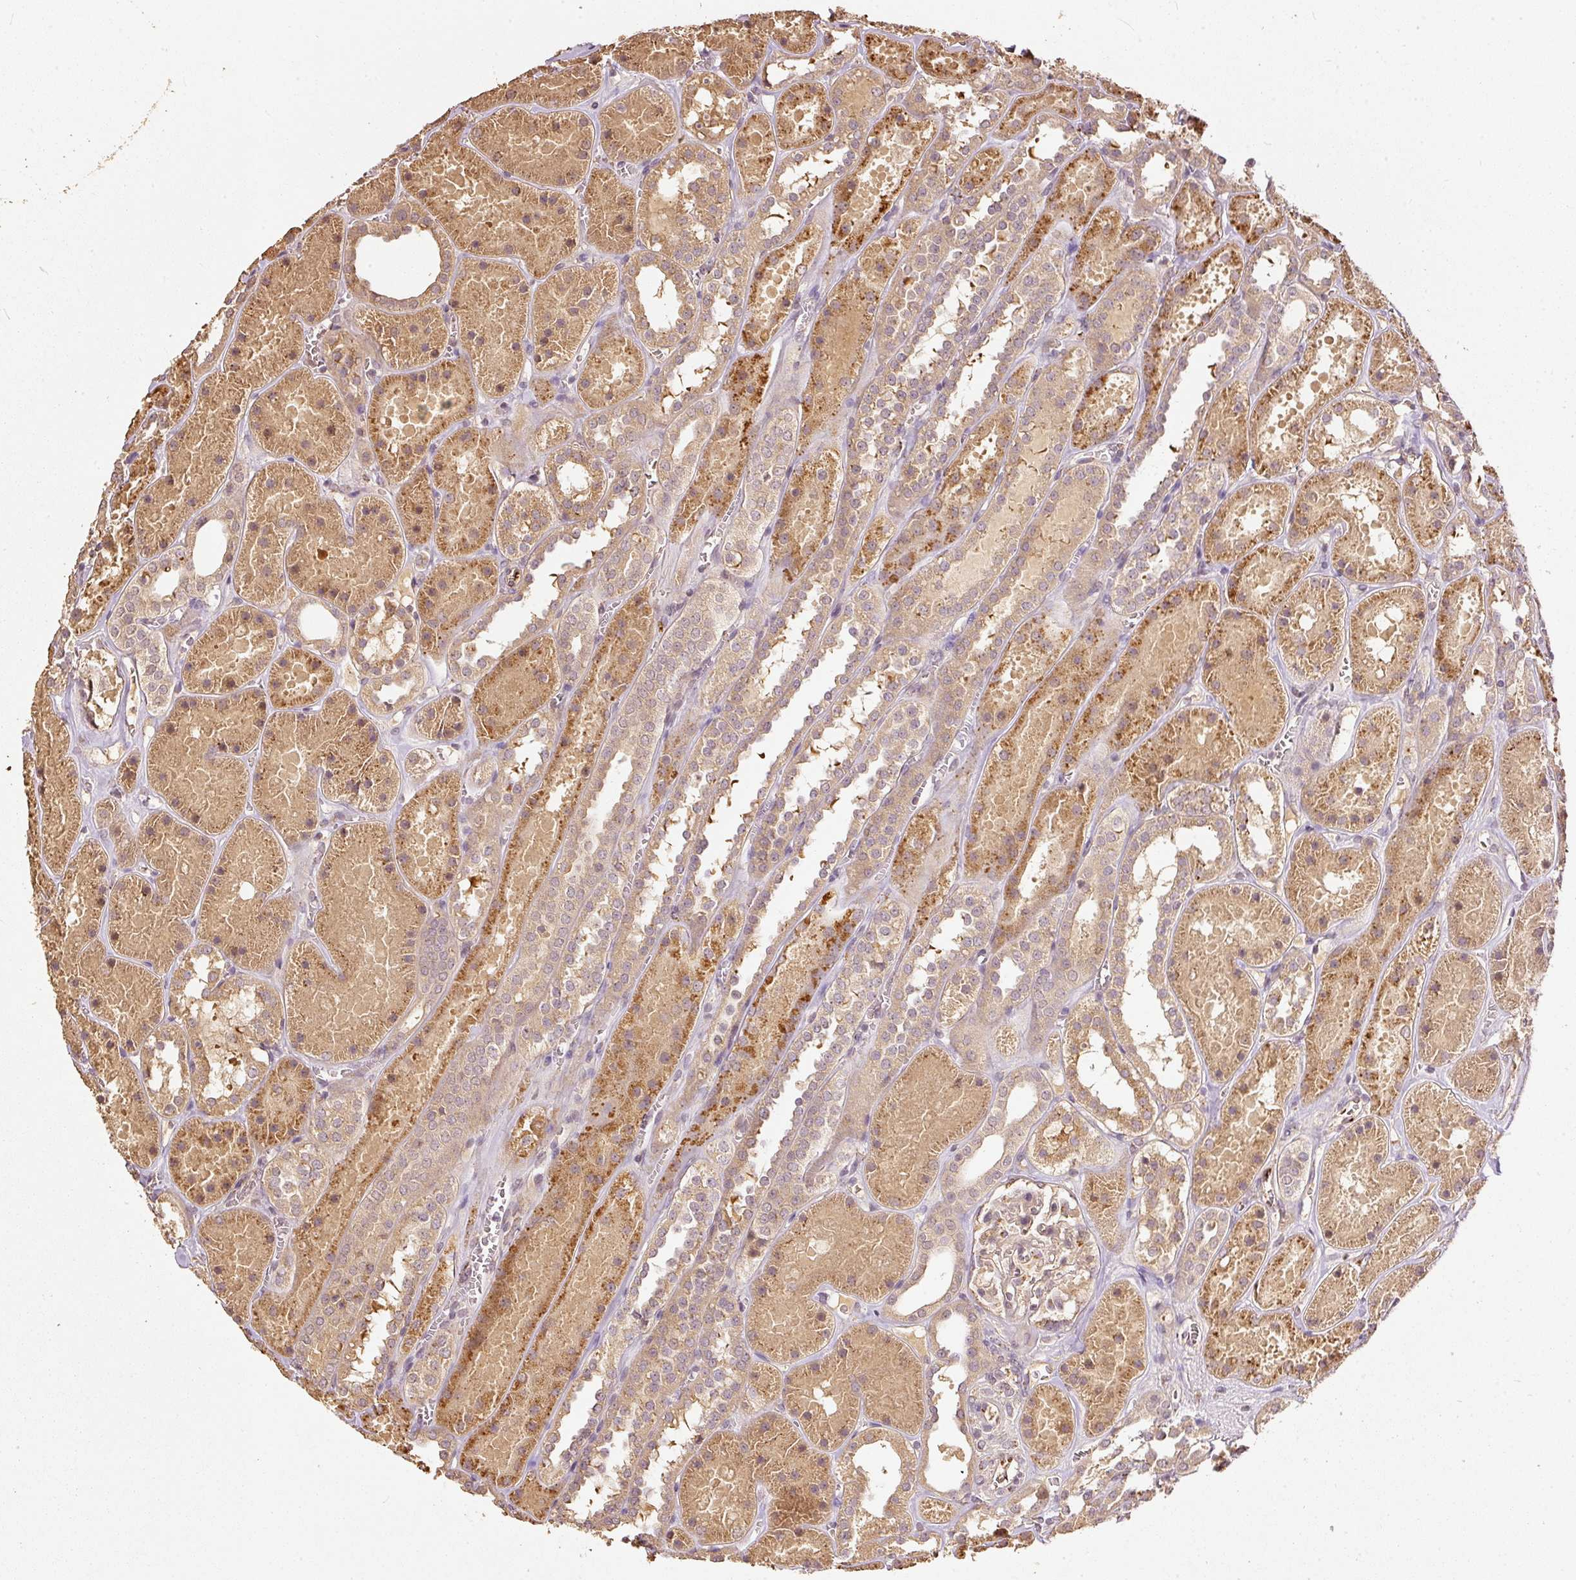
{"staining": {"intensity": "moderate", "quantity": "<25%", "location": "cytoplasmic/membranous"}, "tissue": "kidney", "cell_type": "Cells in glomeruli", "image_type": "normal", "snomed": [{"axis": "morphology", "description": "Normal tissue, NOS"}, {"axis": "topography", "description": "Kidney"}], "caption": "This image displays unremarkable kidney stained with IHC to label a protein in brown. The cytoplasmic/membranous of cells in glomeruli show moderate positivity for the protein. Nuclei are counter-stained blue.", "gene": "FUT8", "patient": {"sex": "female", "age": 41}}